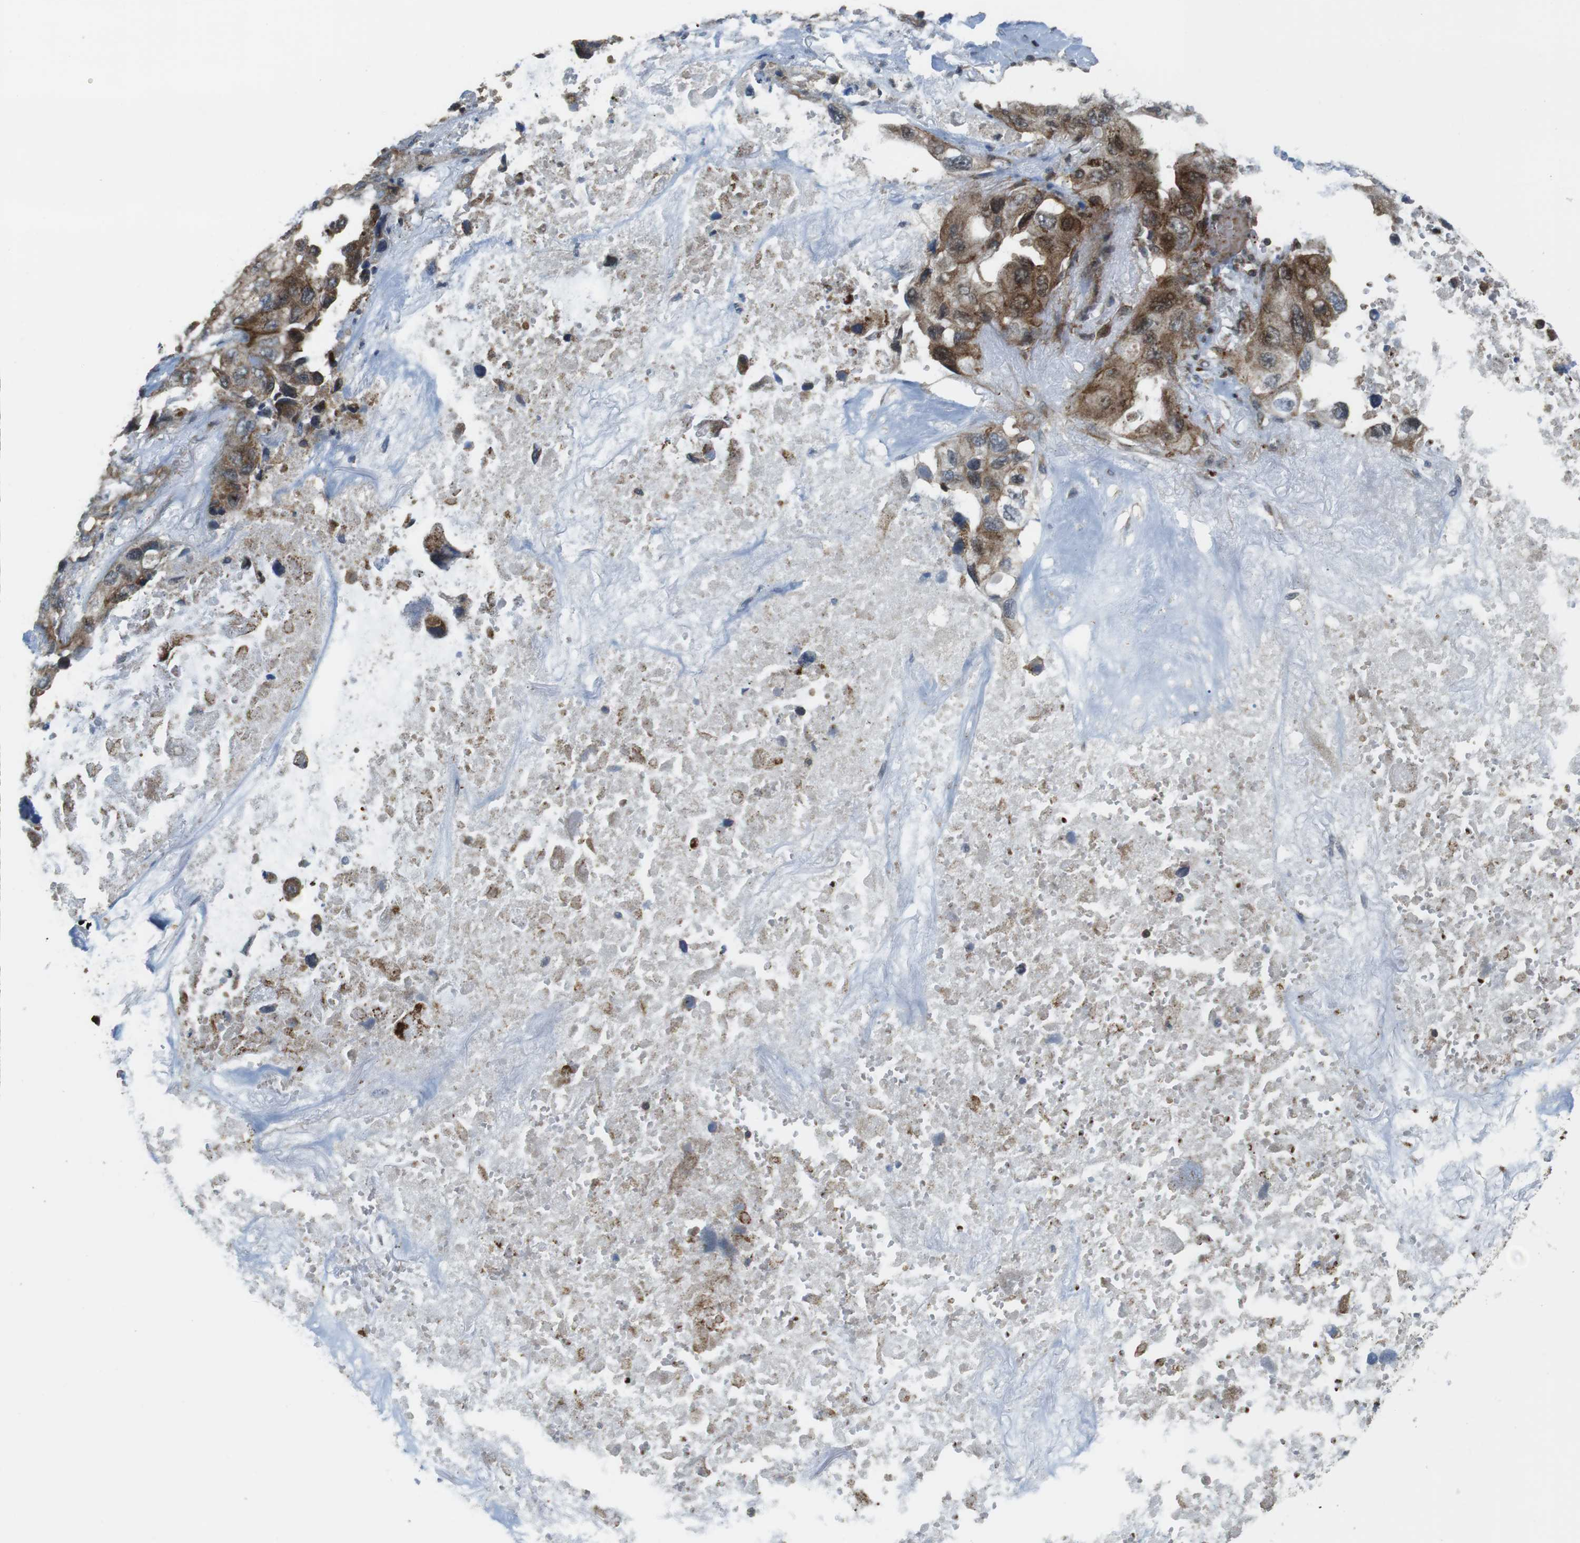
{"staining": {"intensity": "moderate", "quantity": "25%-75%", "location": "cytoplasmic/membranous,nuclear"}, "tissue": "lung cancer", "cell_type": "Tumor cells", "image_type": "cancer", "snomed": [{"axis": "morphology", "description": "Squamous cell carcinoma, NOS"}, {"axis": "topography", "description": "Lung"}], "caption": "Immunohistochemical staining of human lung cancer (squamous cell carcinoma) displays medium levels of moderate cytoplasmic/membranous and nuclear positivity in about 25%-75% of tumor cells. (Brightfield microscopy of DAB IHC at high magnification).", "gene": "CUL7", "patient": {"sex": "female", "age": 73}}